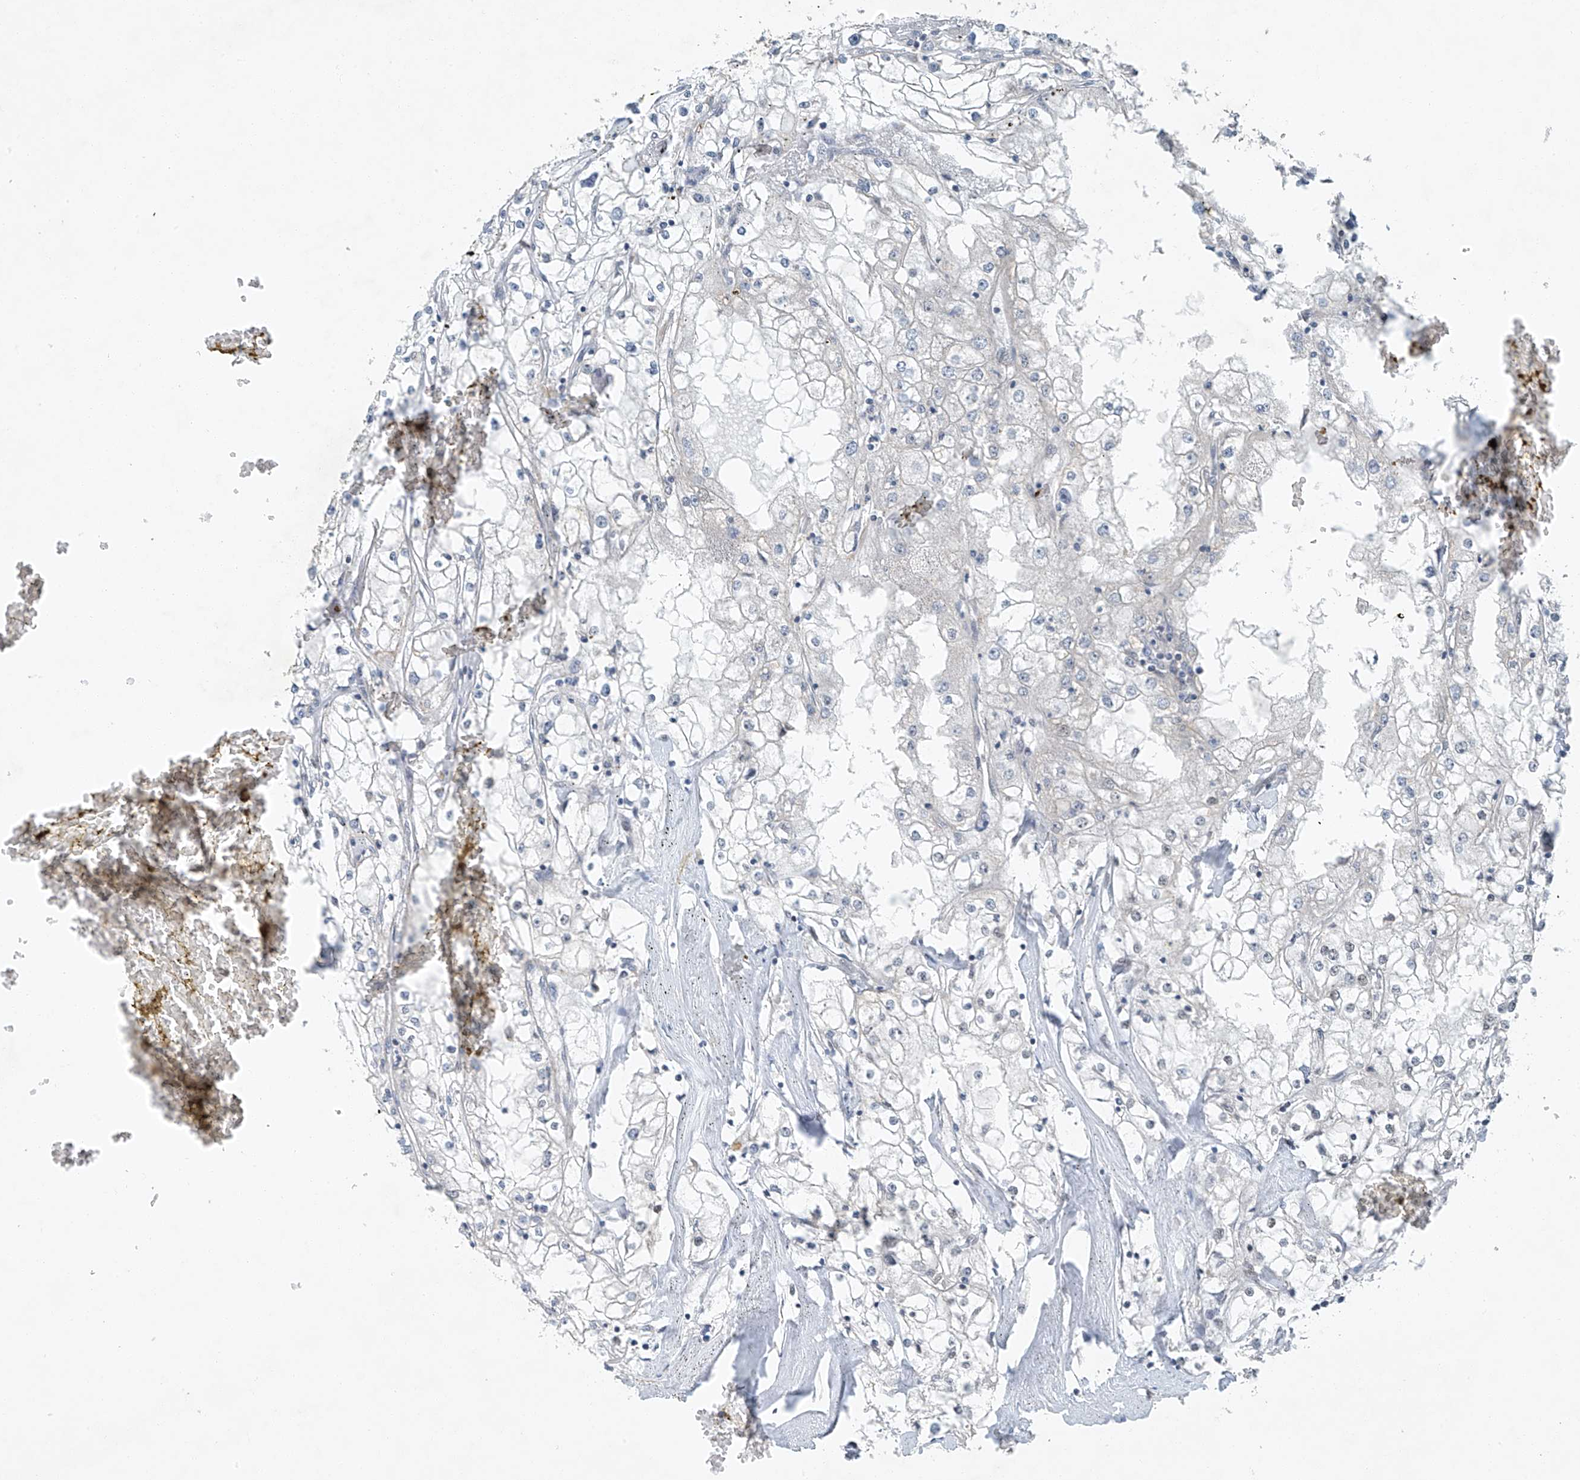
{"staining": {"intensity": "negative", "quantity": "none", "location": "none"}, "tissue": "renal cancer", "cell_type": "Tumor cells", "image_type": "cancer", "snomed": [{"axis": "morphology", "description": "Adenocarcinoma, NOS"}, {"axis": "topography", "description": "Kidney"}], "caption": "Immunohistochemical staining of renal cancer displays no significant staining in tumor cells. (Immunohistochemistry, brightfield microscopy, high magnification).", "gene": "TAF8", "patient": {"sex": "male", "age": 56}}